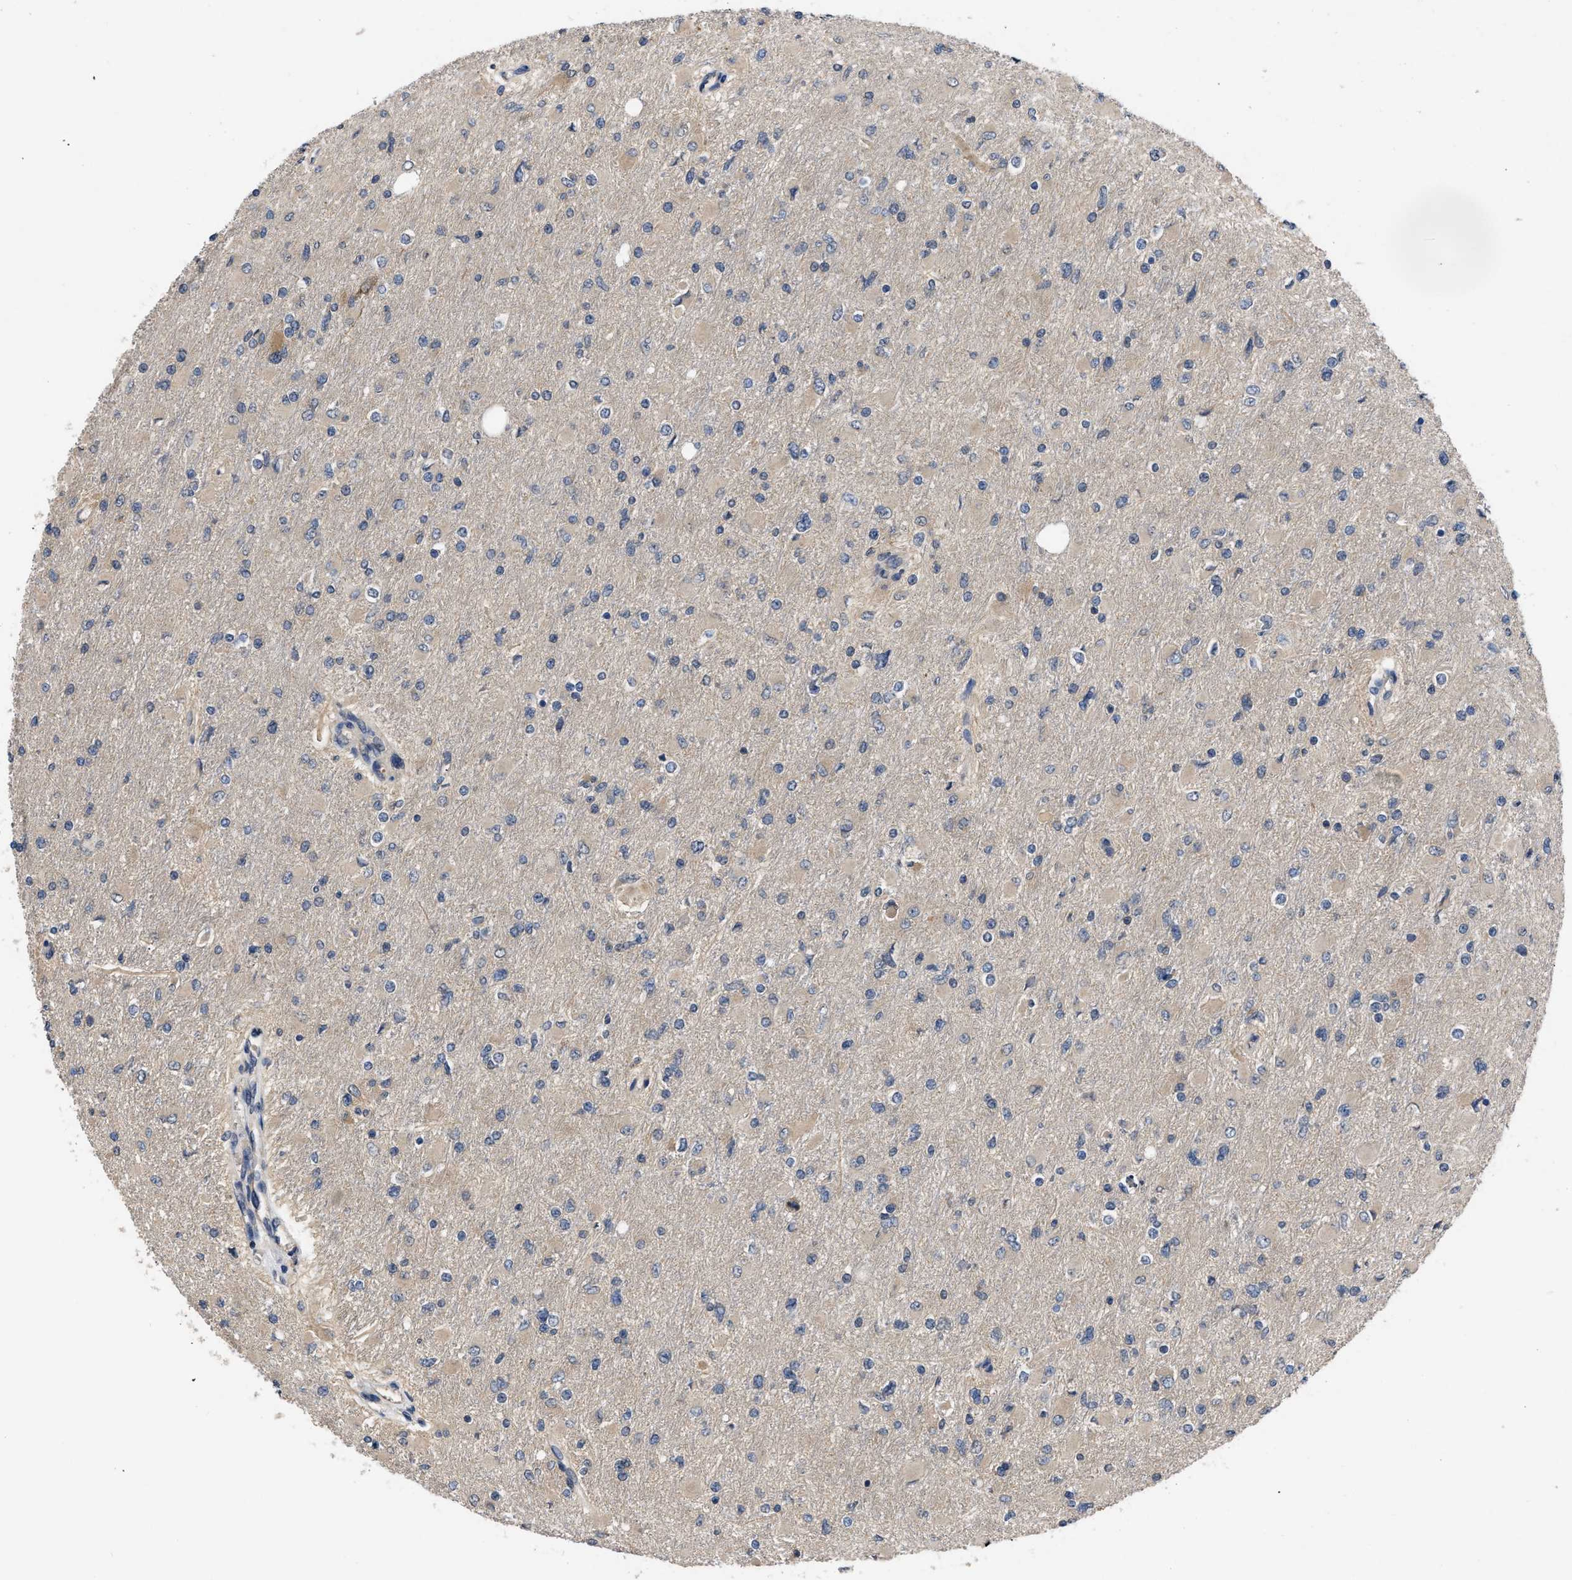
{"staining": {"intensity": "weak", "quantity": "25%-75%", "location": "cytoplasmic/membranous"}, "tissue": "glioma", "cell_type": "Tumor cells", "image_type": "cancer", "snomed": [{"axis": "morphology", "description": "Glioma, malignant, High grade"}, {"axis": "topography", "description": "Cerebral cortex"}], "caption": "Brown immunohistochemical staining in malignant high-grade glioma shows weak cytoplasmic/membranous expression in approximately 25%-75% of tumor cells.", "gene": "VPS4A", "patient": {"sex": "female", "age": 36}}